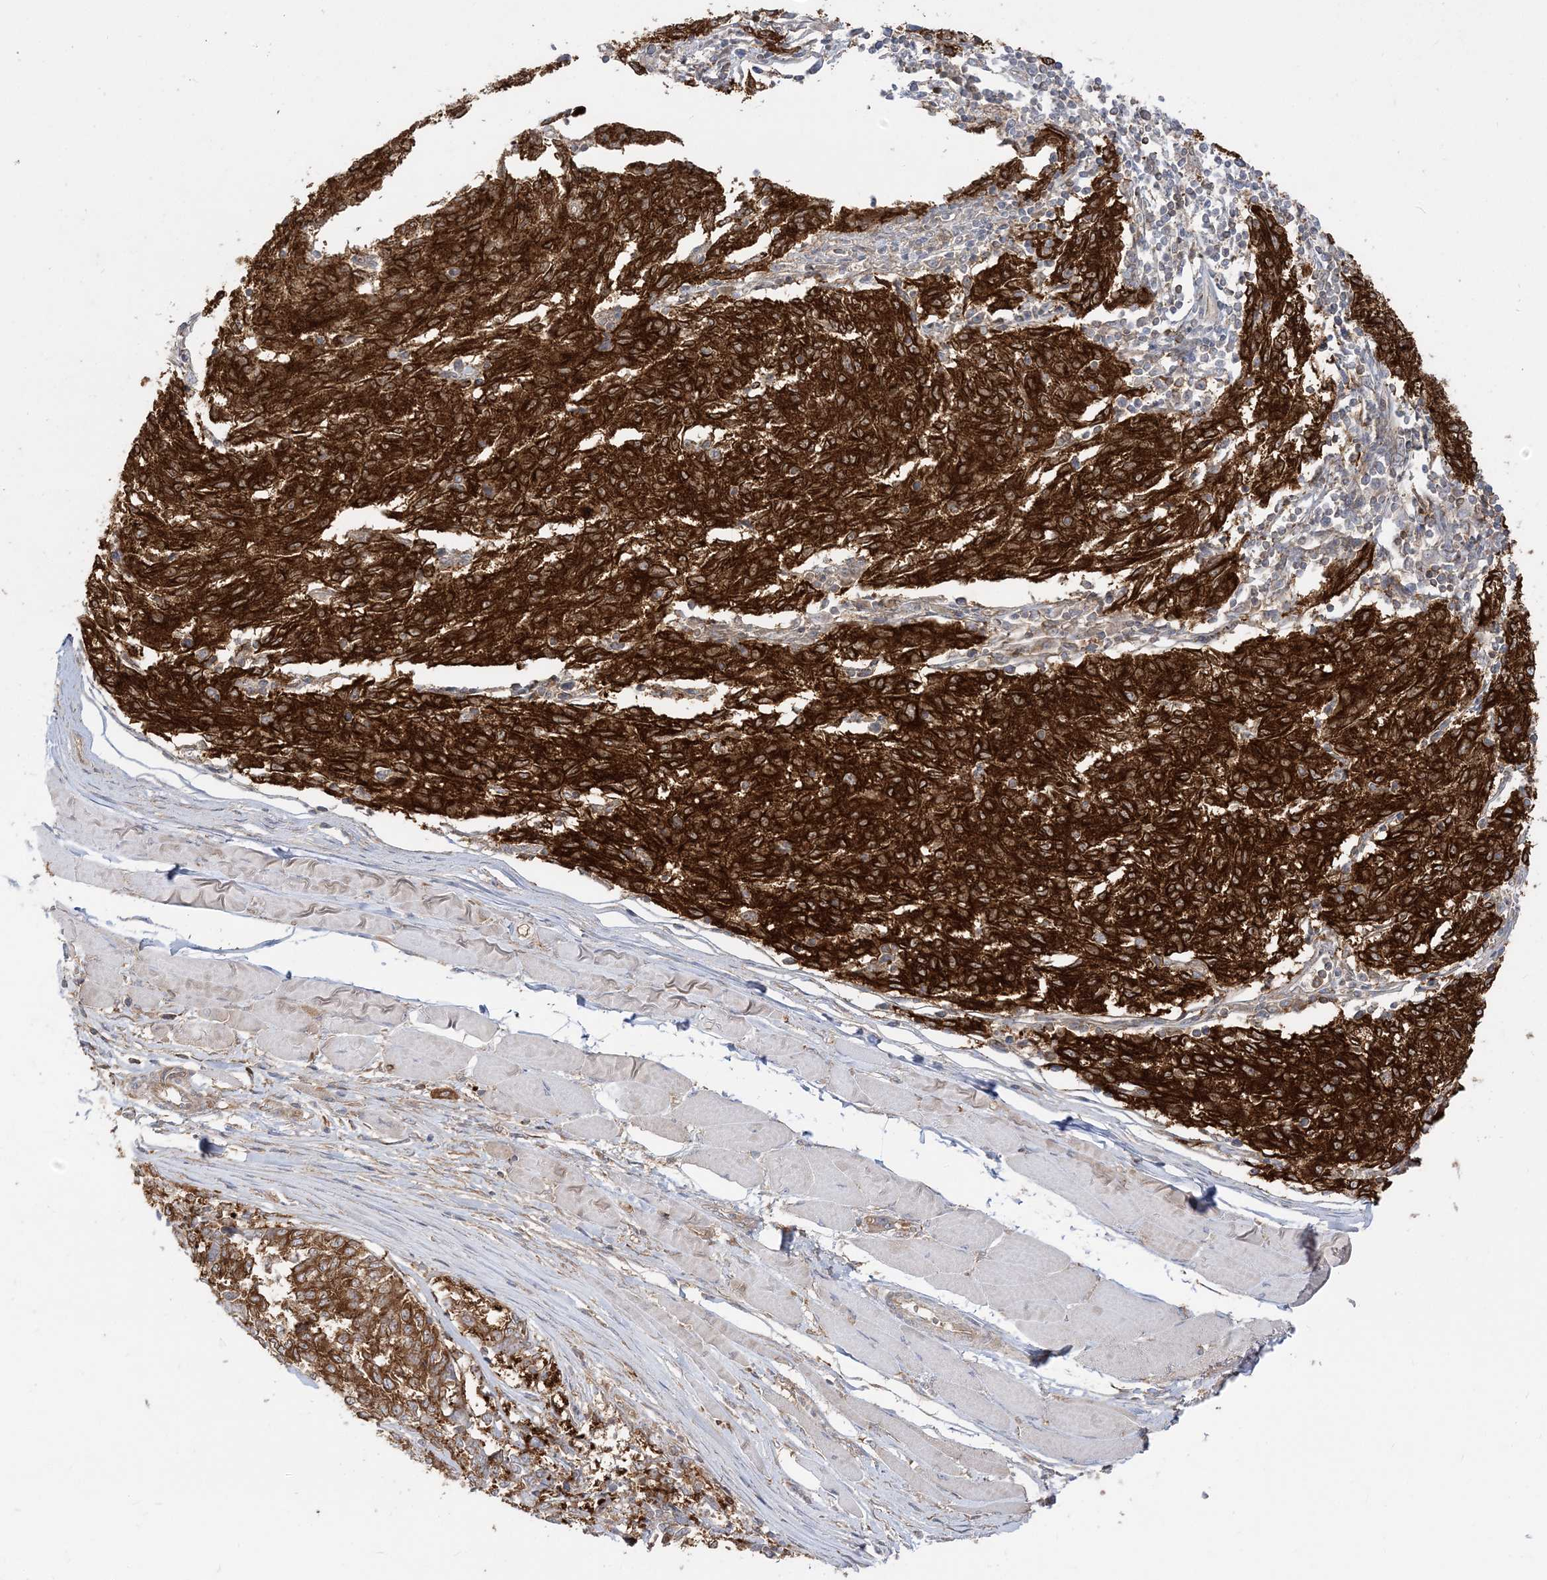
{"staining": {"intensity": "strong", "quantity": ">75%", "location": "cytoplasmic/membranous"}, "tissue": "melanoma", "cell_type": "Tumor cells", "image_type": "cancer", "snomed": [{"axis": "morphology", "description": "Malignant melanoma, NOS"}, {"axis": "topography", "description": "Skin"}], "caption": "Protein staining by IHC demonstrates strong cytoplasmic/membranous expression in about >75% of tumor cells in melanoma.", "gene": "STAM", "patient": {"sex": "female", "age": 72}}